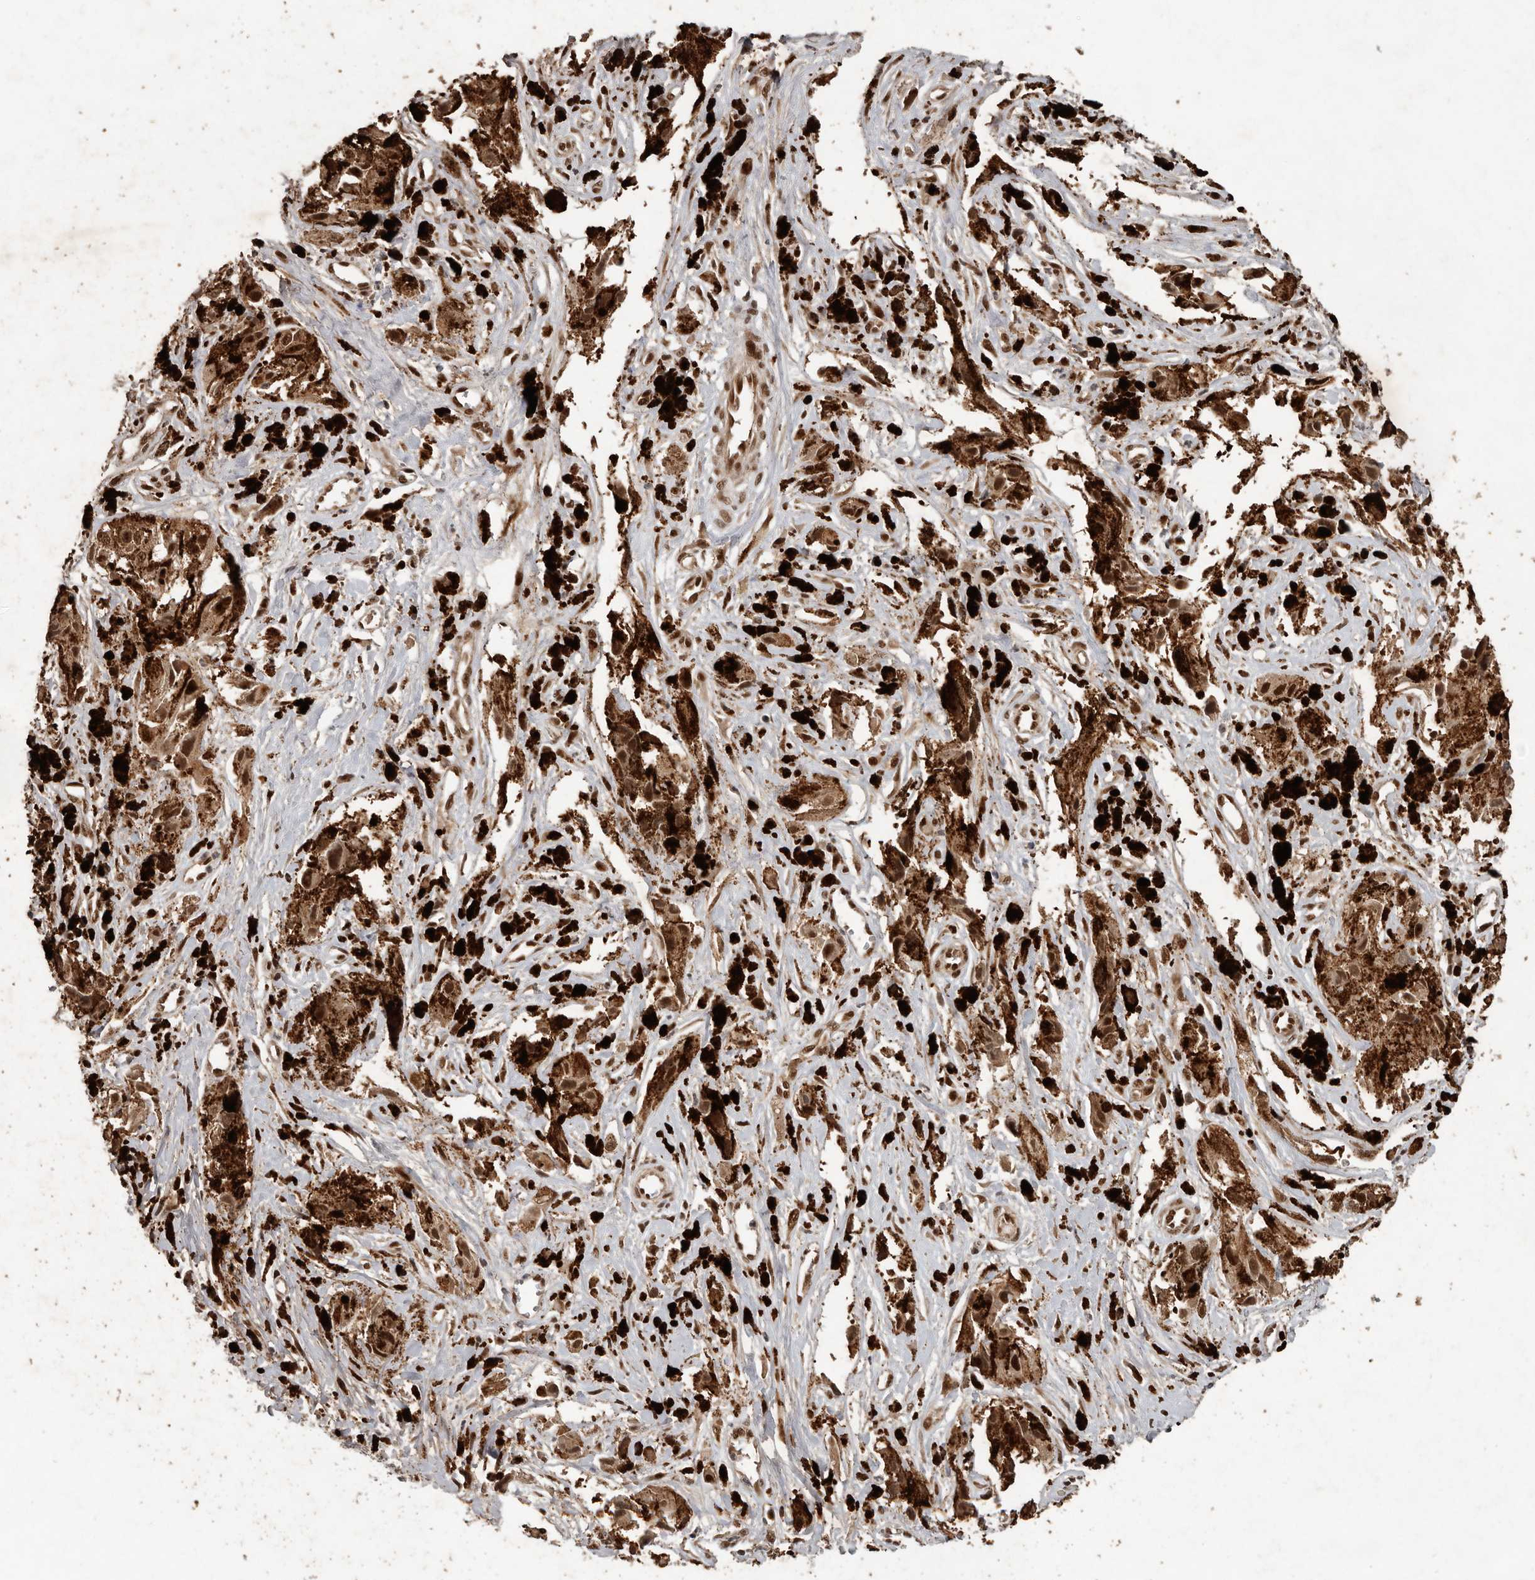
{"staining": {"intensity": "strong", "quantity": ">75%", "location": "nuclear"}, "tissue": "melanoma", "cell_type": "Tumor cells", "image_type": "cancer", "snomed": [{"axis": "morphology", "description": "Malignant melanoma, NOS"}, {"axis": "topography", "description": "Skin"}], "caption": "A high-resolution image shows IHC staining of melanoma, which reveals strong nuclear expression in about >75% of tumor cells. (Stains: DAB in brown, nuclei in blue, Microscopy: brightfield microscopy at high magnification).", "gene": "CDC27", "patient": {"sex": "male", "age": 88}}